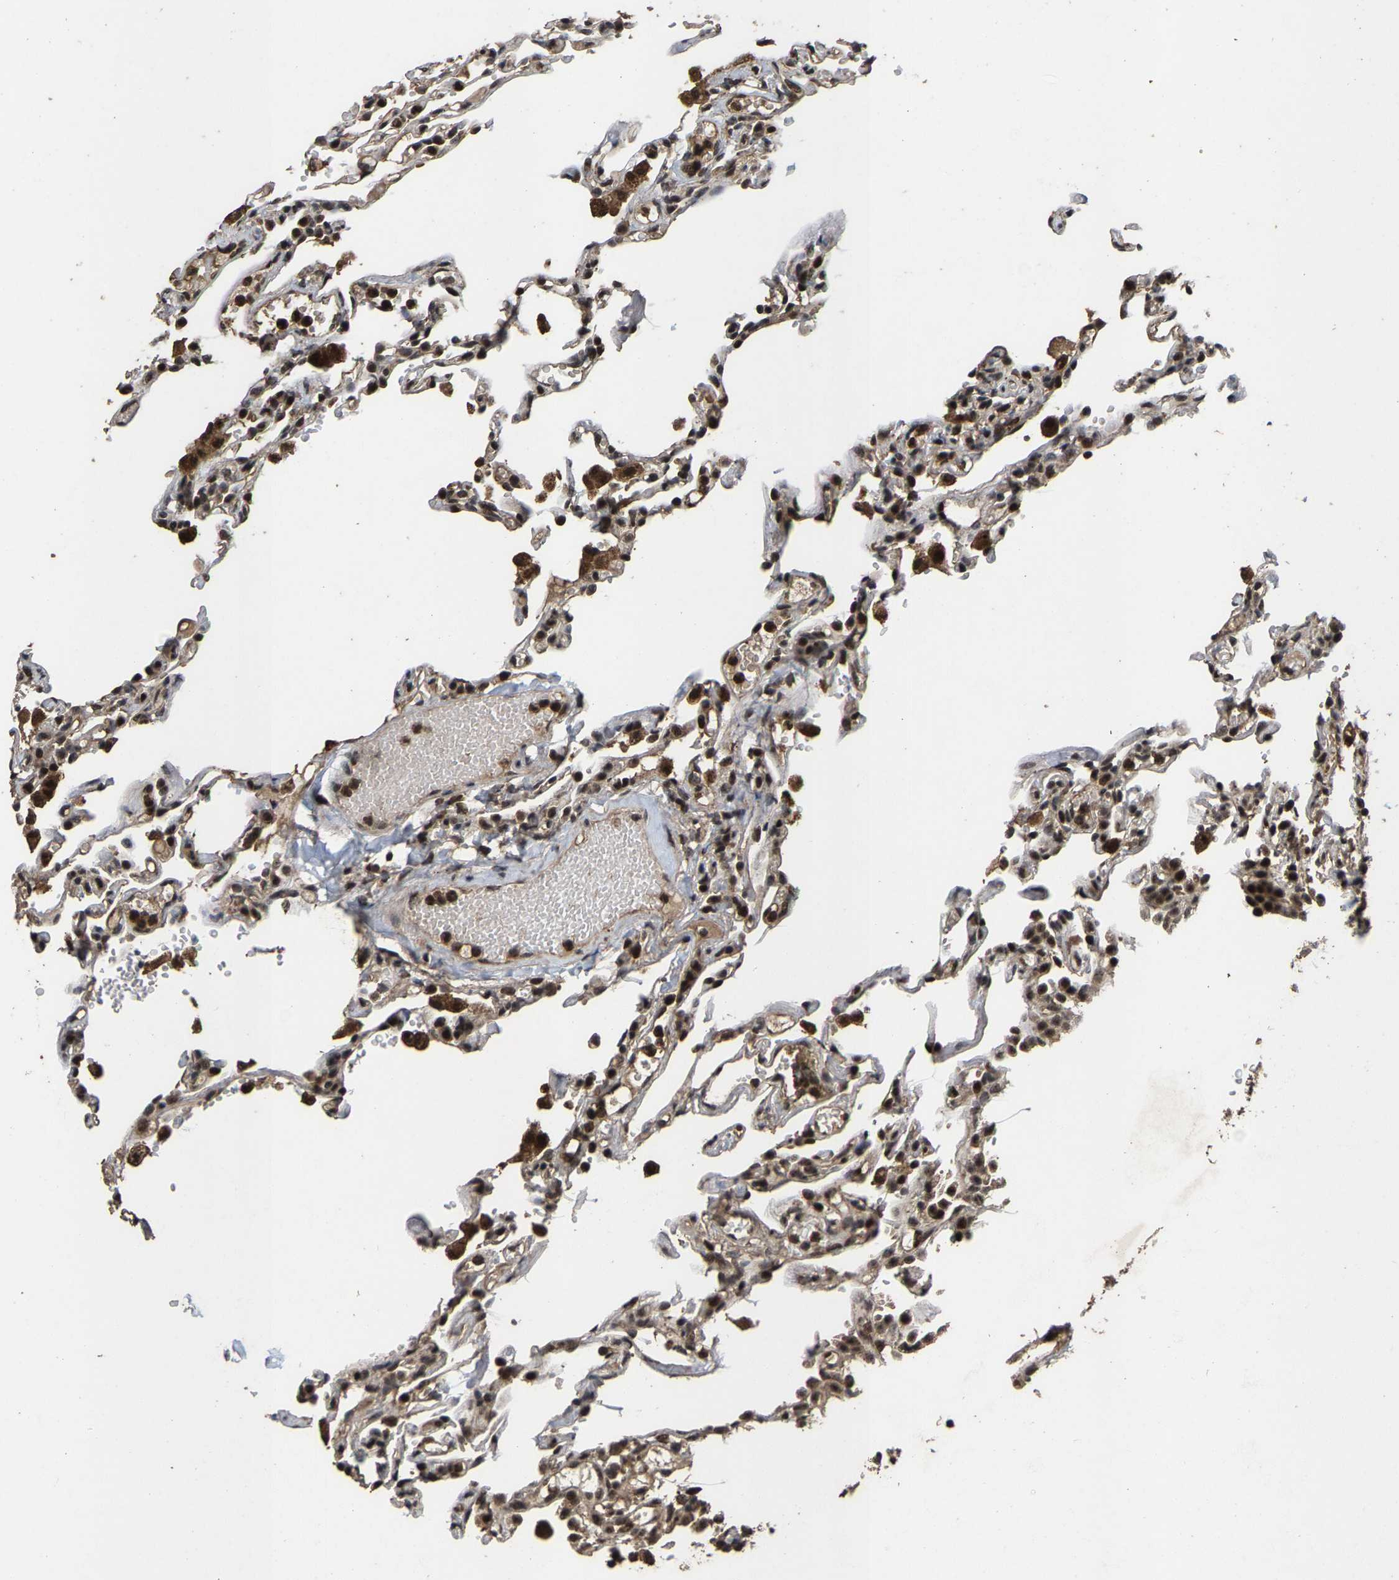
{"staining": {"intensity": "weak", "quantity": "<25%", "location": "cytoplasmic/membranous,nuclear"}, "tissue": "lung", "cell_type": "Alveolar cells", "image_type": "normal", "snomed": [{"axis": "morphology", "description": "Normal tissue, NOS"}, {"axis": "topography", "description": "Lung"}], "caption": "IHC of normal human lung exhibits no positivity in alveolar cells. (DAB (3,3'-diaminobenzidine) immunohistochemistry with hematoxylin counter stain).", "gene": "HAUS6", "patient": {"sex": "male", "age": 21}}